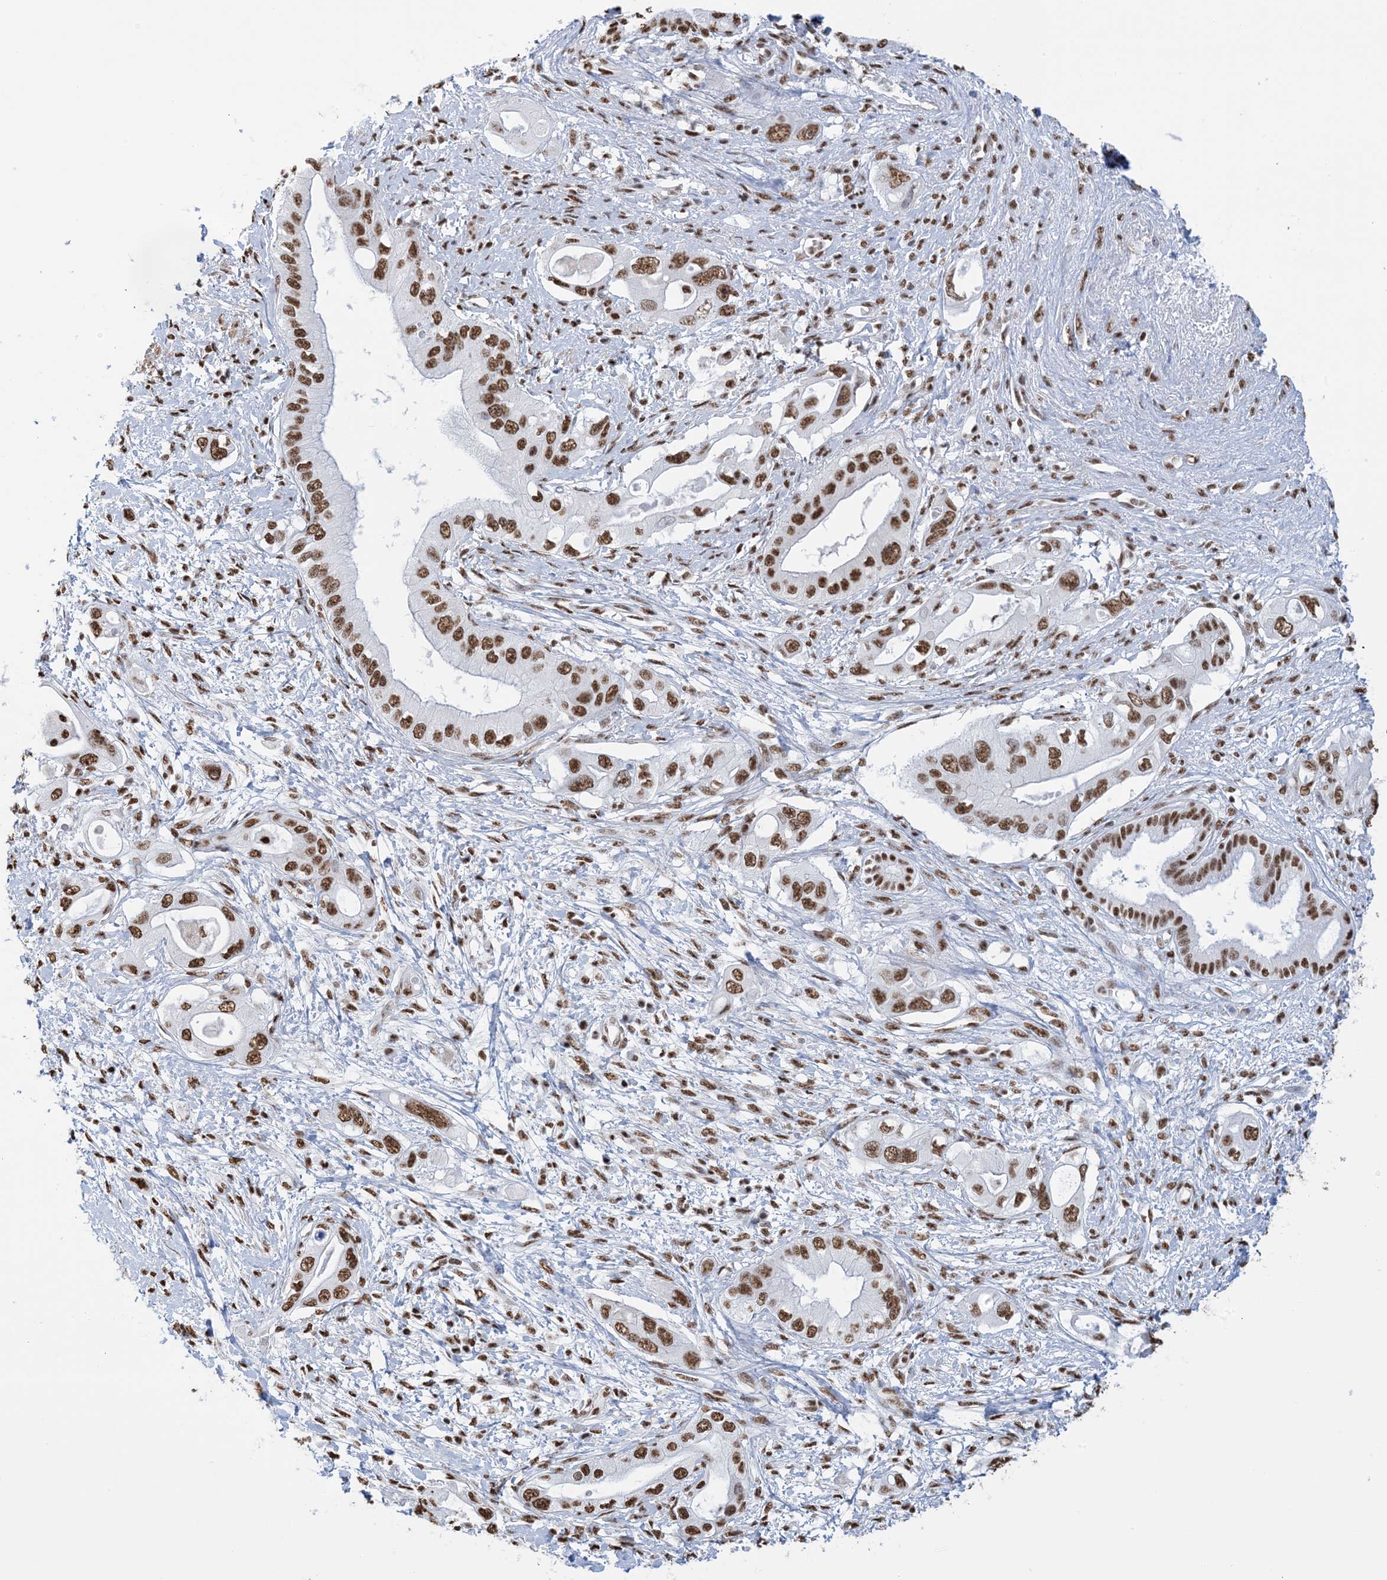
{"staining": {"intensity": "strong", "quantity": ">75%", "location": "nuclear"}, "tissue": "pancreatic cancer", "cell_type": "Tumor cells", "image_type": "cancer", "snomed": [{"axis": "morphology", "description": "Inflammation, NOS"}, {"axis": "morphology", "description": "Adenocarcinoma, NOS"}, {"axis": "topography", "description": "Pancreas"}], "caption": "Immunohistochemical staining of adenocarcinoma (pancreatic) demonstrates high levels of strong nuclear protein staining in about >75% of tumor cells.", "gene": "ZNF792", "patient": {"sex": "female", "age": 56}}